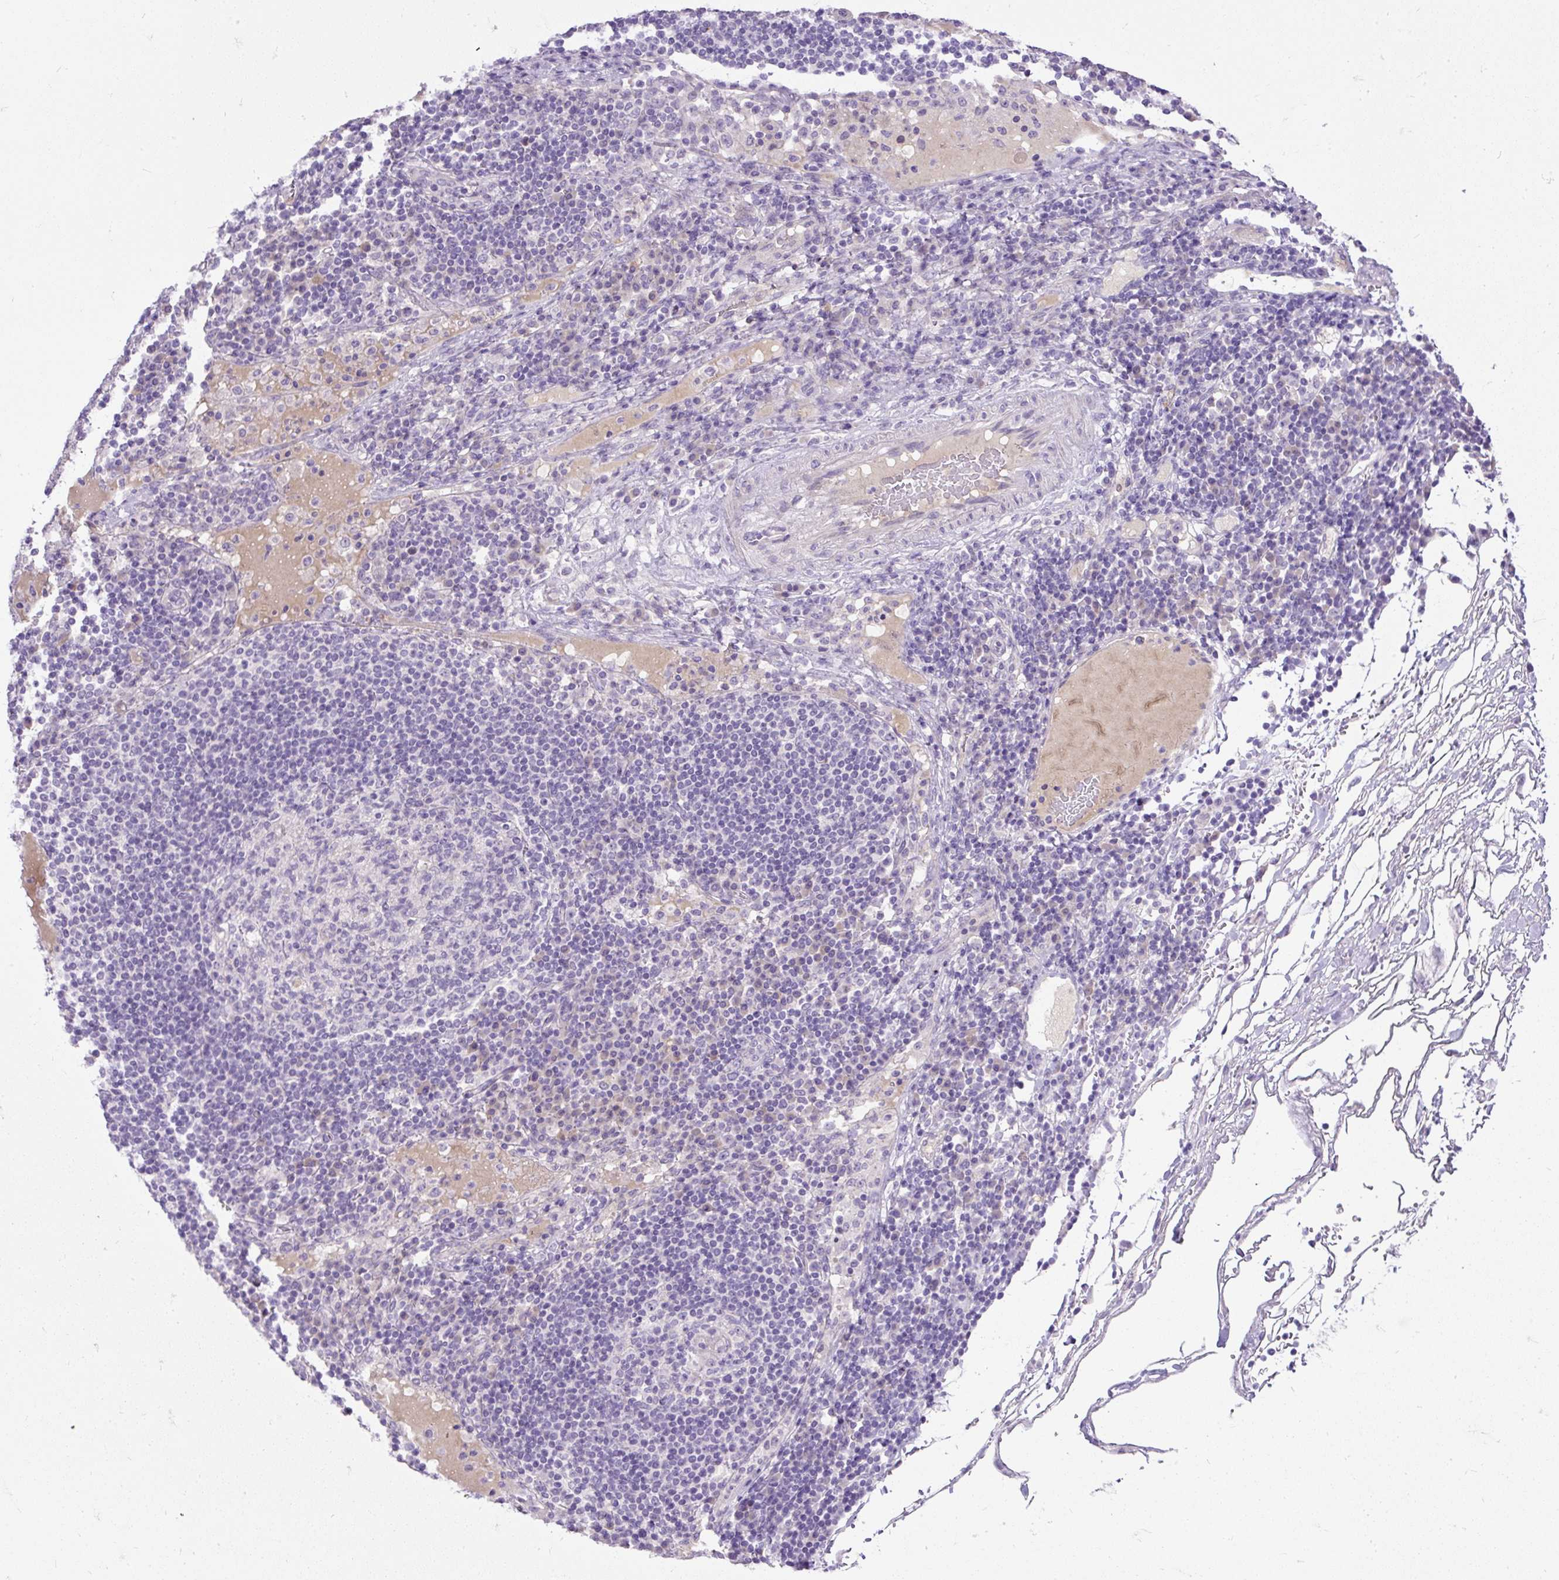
{"staining": {"intensity": "negative", "quantity": "none", "location": "none"}, "tissue": "lymph node", "cell_type": "Germinal center cells", "image_type": "normal", "snomed": [{"axis": "morphology", "description": "Normal tissue, NOS"}, {"axis": "topography", "description": "Lymph node"}], "caption": "A high-resolution micrograph shows IHC staining of unremarkable lymph node, which shows no significant expression in germinal center cells. (IHC, brightfield microscopy, high magnification).", "gene": "KRTAP20", "patient": {"sex": "female", "age": 53}}